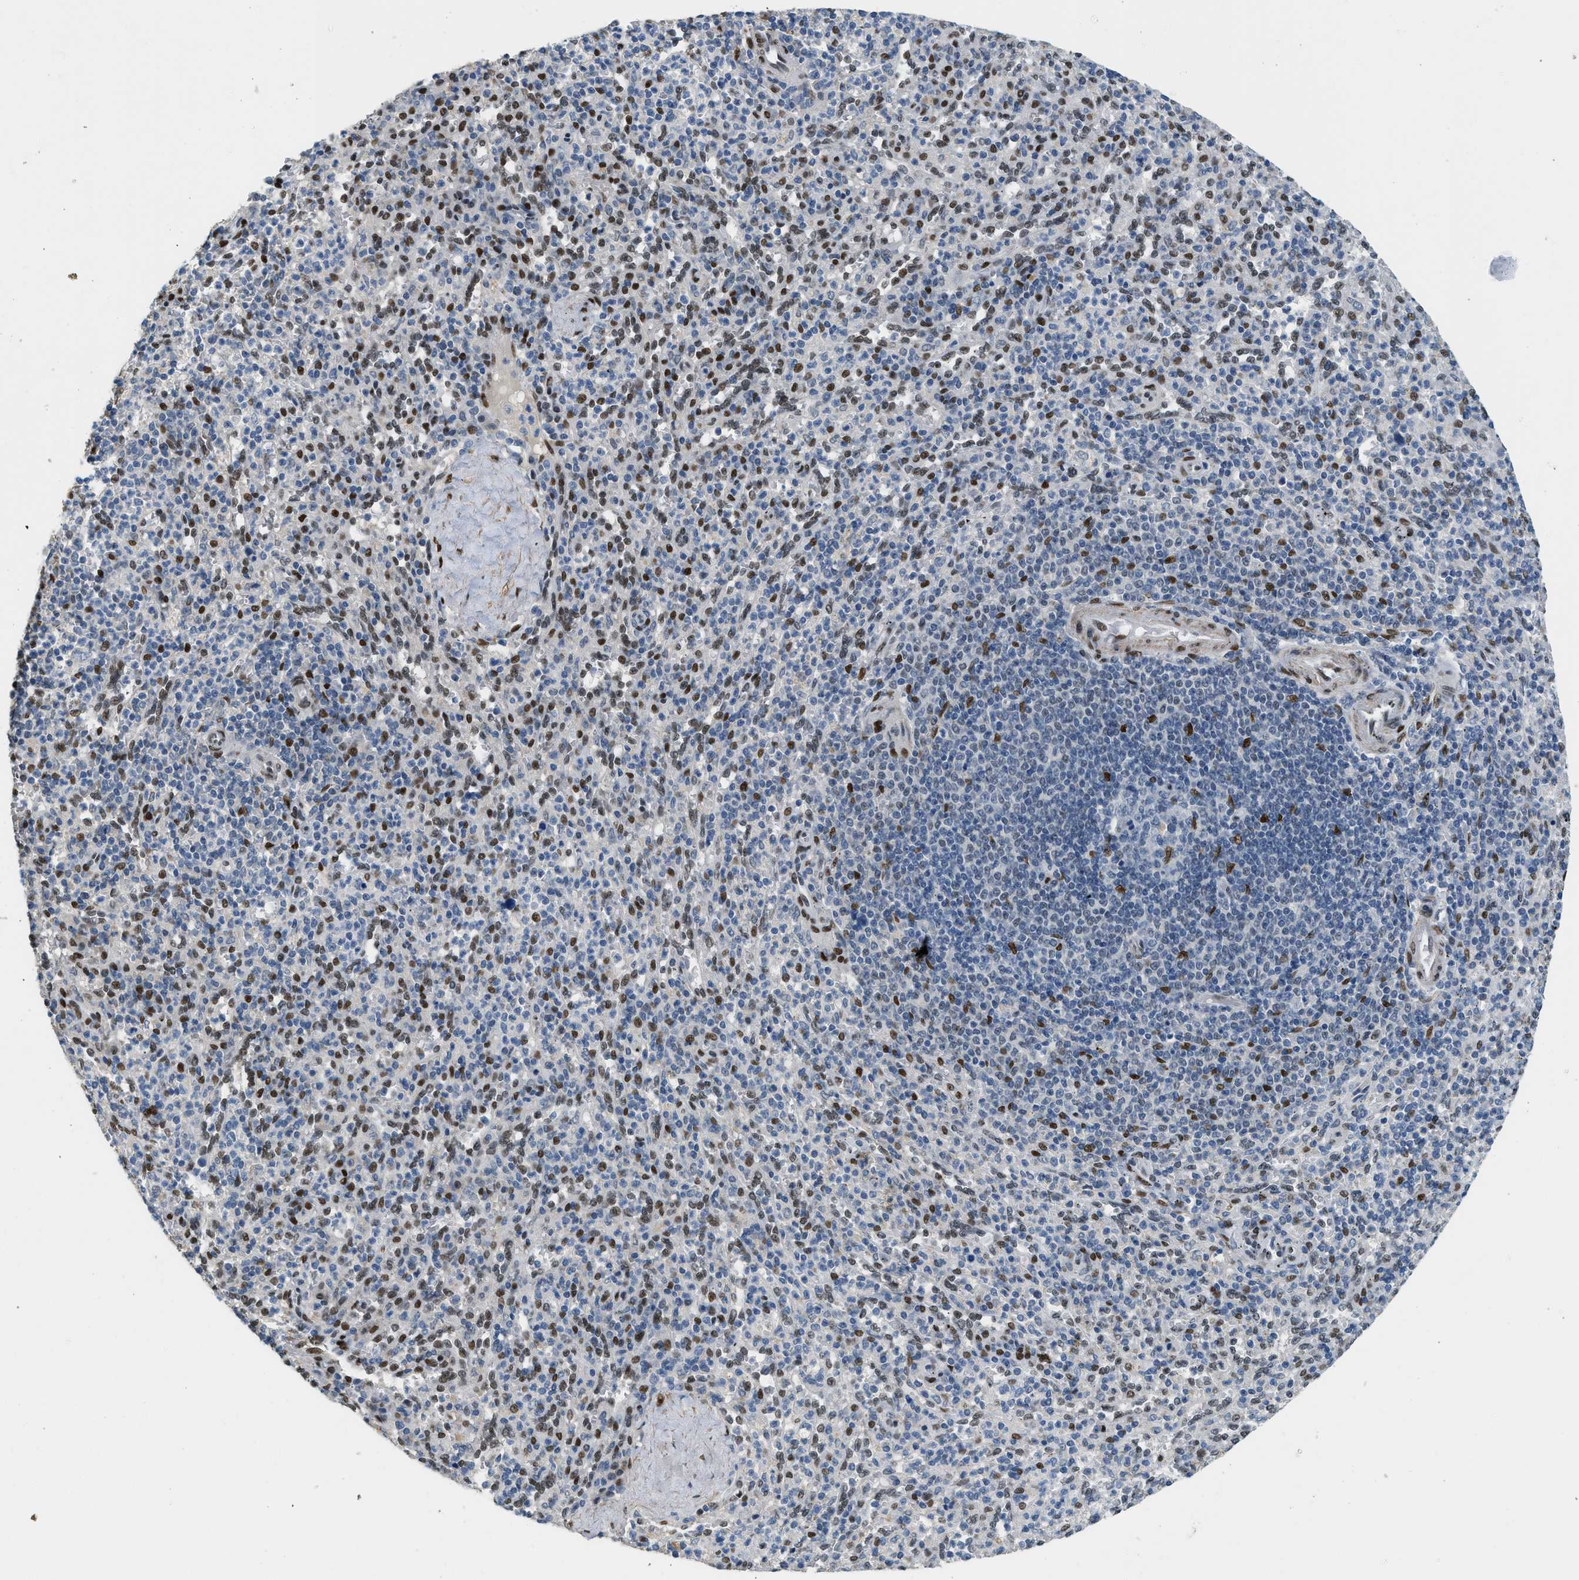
{"staining": {"intensity": "moderate", "quantity": "25%-75%", "location": "nuclear"}, "tissue": "spleen", "cell_type": "Cells in red pulp", "image_type": "normal", "snomed": [{"axis": "morphology", "description": "Normal tissue, NOS"}, {"axis": "topography", "description": "Spleen"}], "caption": "Moderate nuclear positivity is seen in about 25%-75% of cells in red pulp in benign spleen.", "gene": "ZBTB20", "patient": {"sex": "male", "age": 36}}